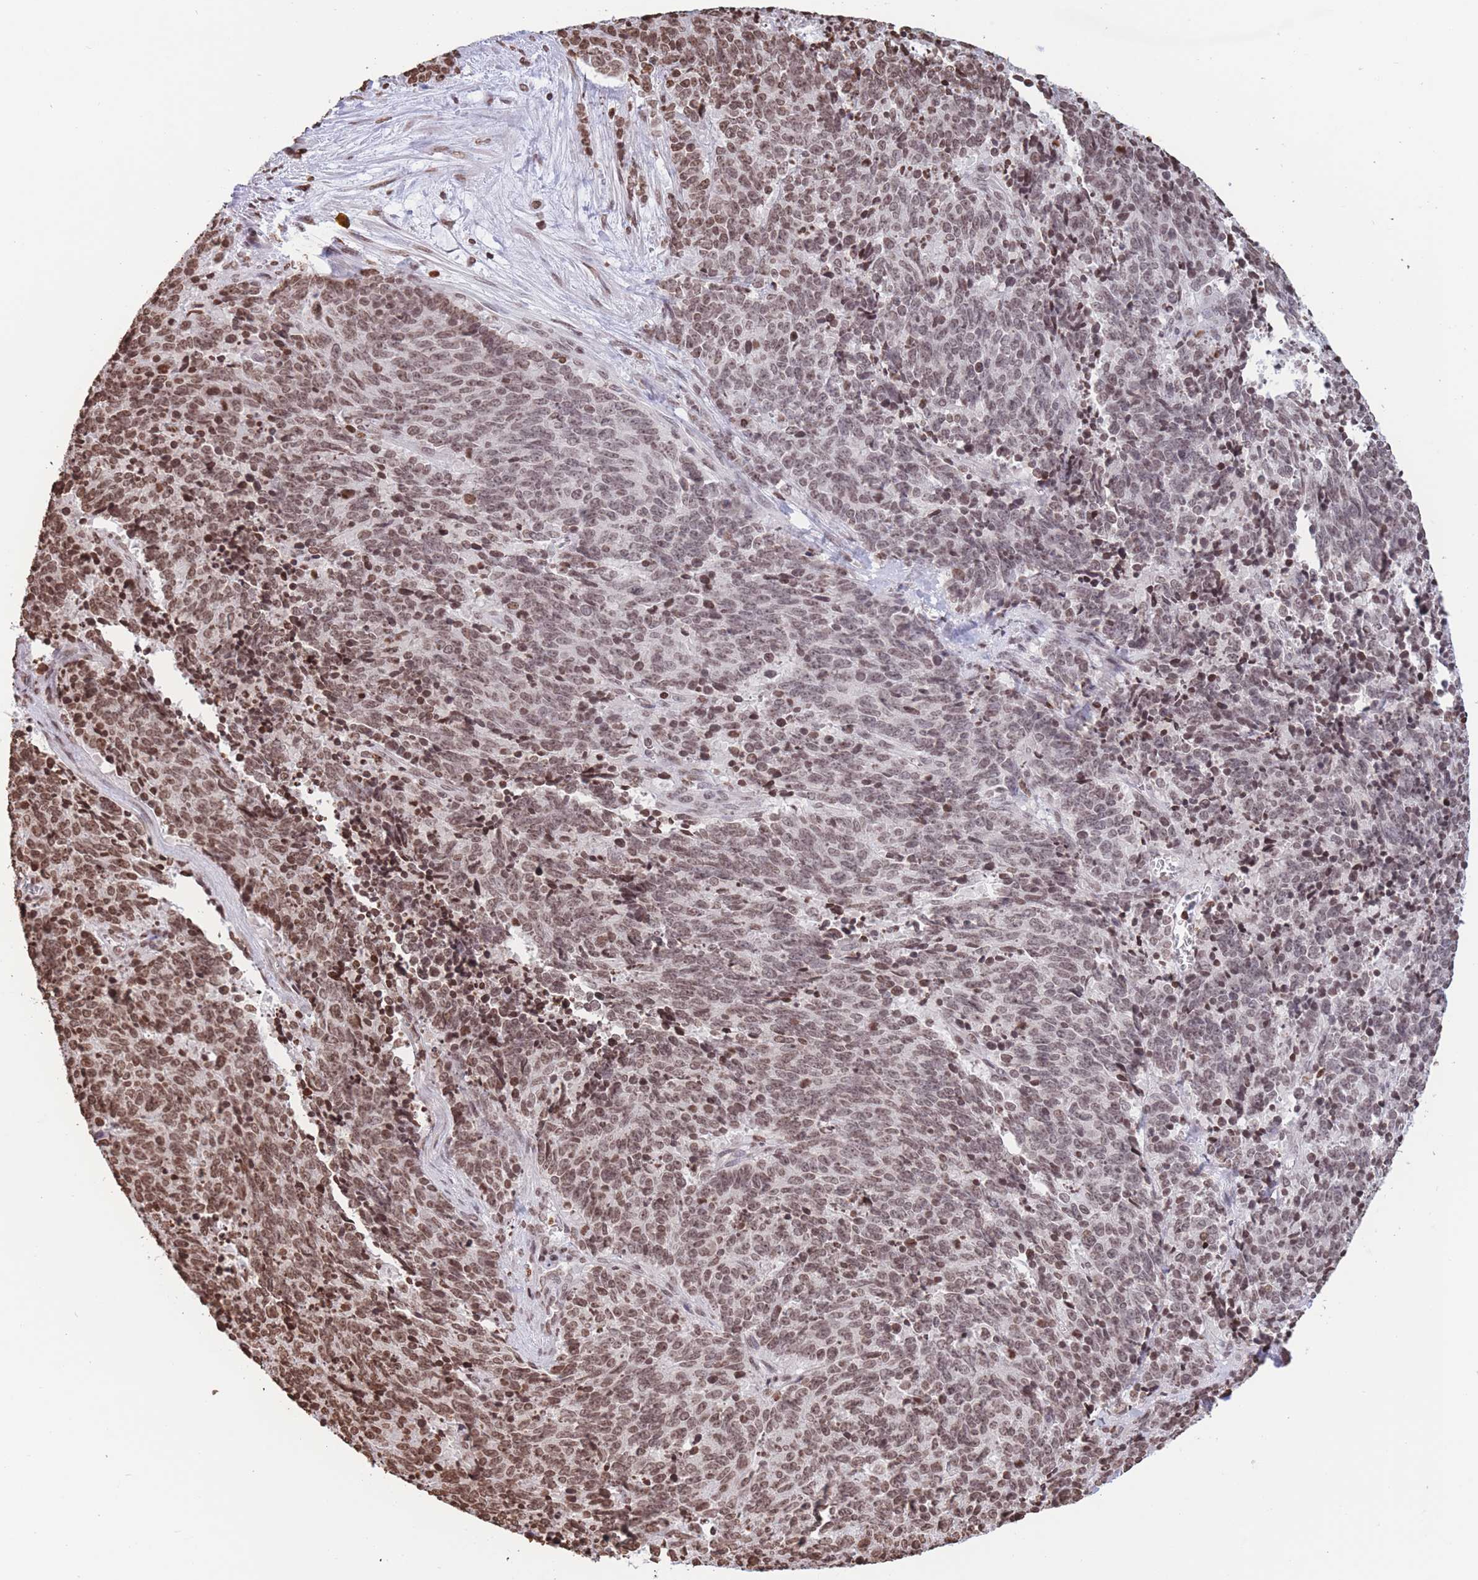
{"staining": {"intensity": "moderate", "quantity": ">75%", "location": "nuclear"}, "tissue": "cervical cancer", "cell_type": "Tumor cells", "image_type": "cancer", "snomed": [{"axis": "morphology", "description": "Squamous cell carcinoma, NOS"}, {"axis": "topography", "description": "Cervix"}], "caption": "Protein staining demonstrates moderate nuclear positivity in about >75% of tumor cells in cervical squamous cell carcinoma. (Brightfield microscopy of DAB IHC at high magnification).", "gene": "H2BC11", "patient": {"sex": "female", "age": 29}}